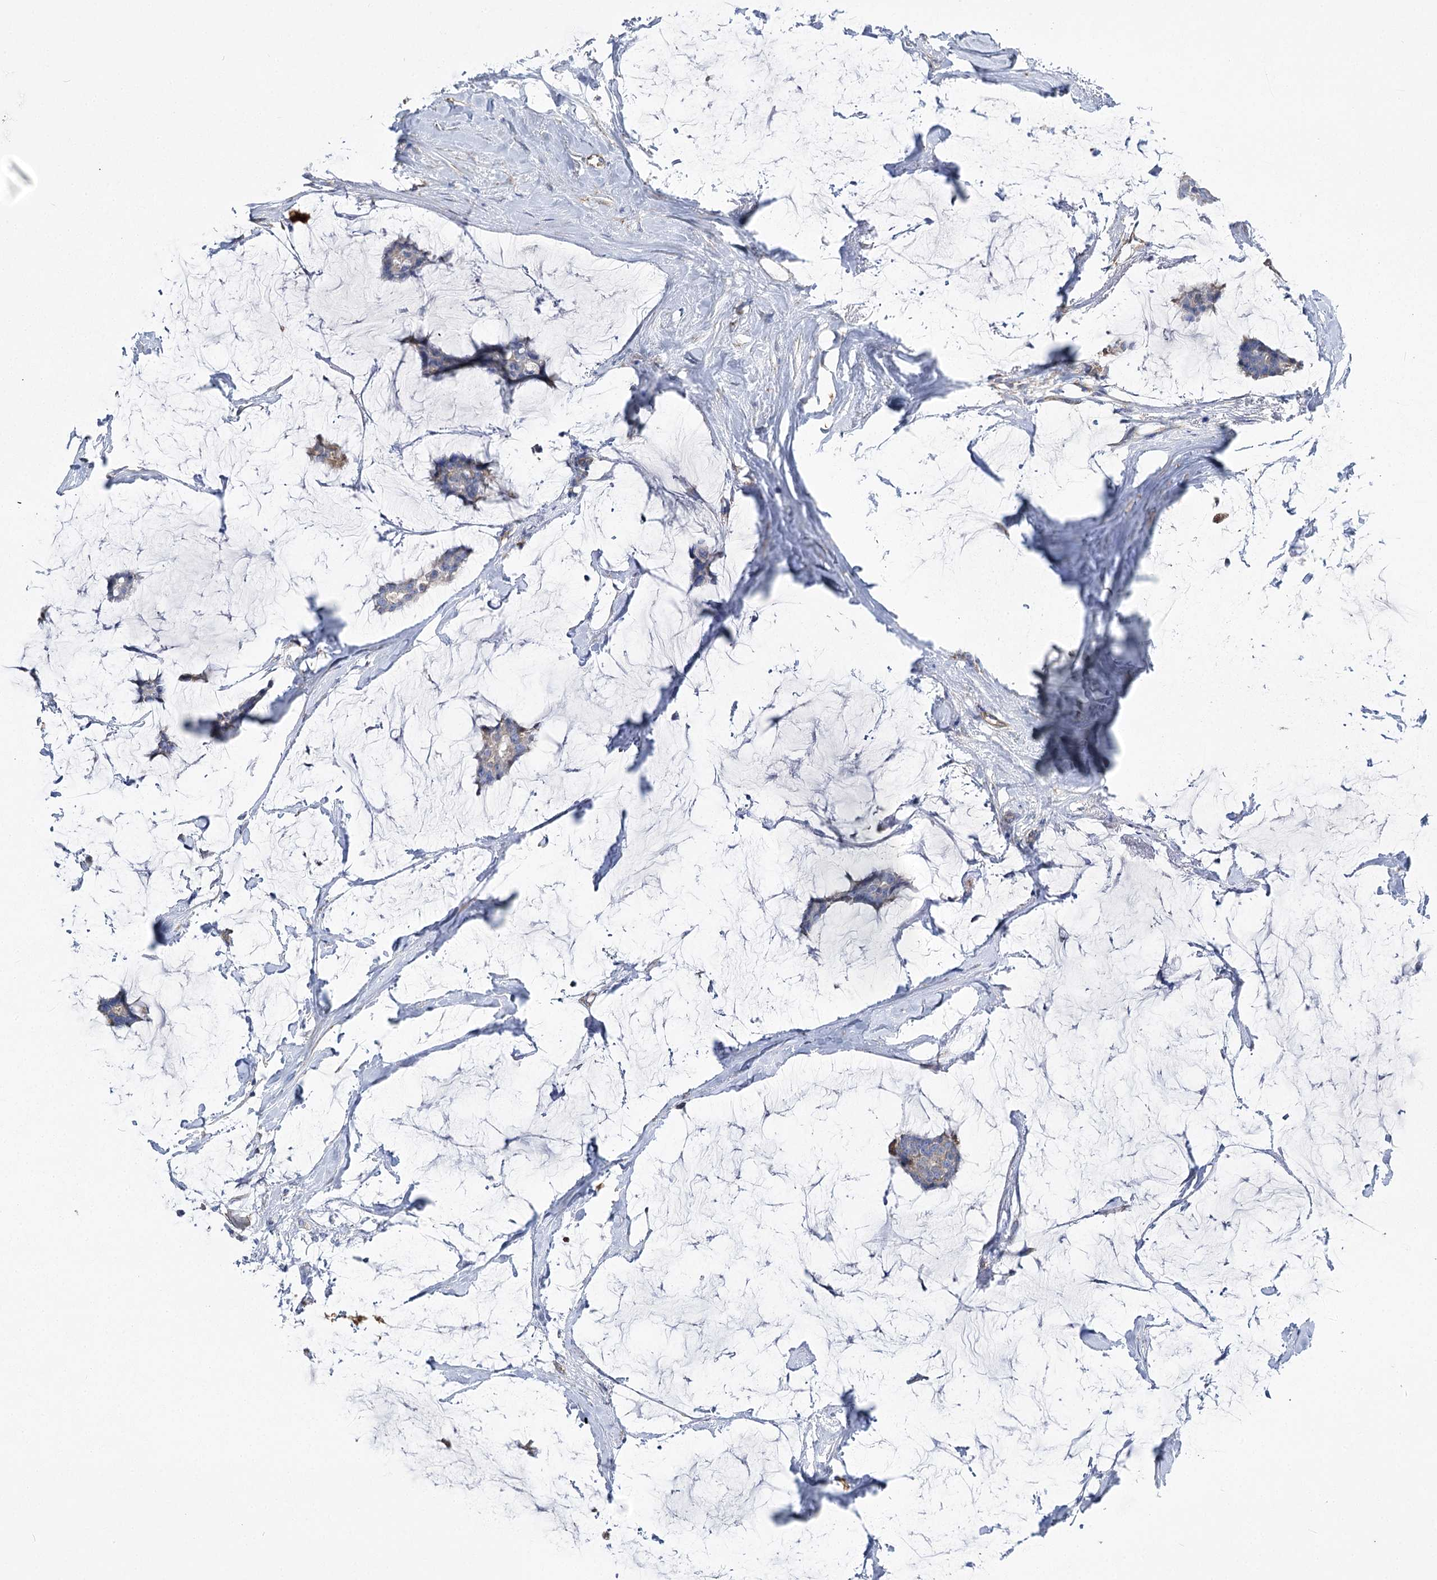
{"staining": {"intensity": "weak", "quantity": "<25%", "location": "cytoplasmic/membranous"}, "tissue": "breast cancer", "cell_type": "Tumor cells", "image_type": "cancer", "snomed": [{"axis": "morphology", "description": "Duct carcinoma"}, {"axis": "topography", "description": "Breast"}], "caption": "This photomicrograph is of breast invasive ductal carcinoma stained with immunohistochemistry to label a protein in brown with the nuclei are counter-stained blue. There is no staining in tumor cells. (Stains: DAB (3,3'-diaminobenzidine) immunohistochemistry (IHC) with hematoxylin counter stain, Microscopy: brightfield microscopy at high magnification).", "gene": "RMDN2", "patient": {"sex": "female", "age": 93}}